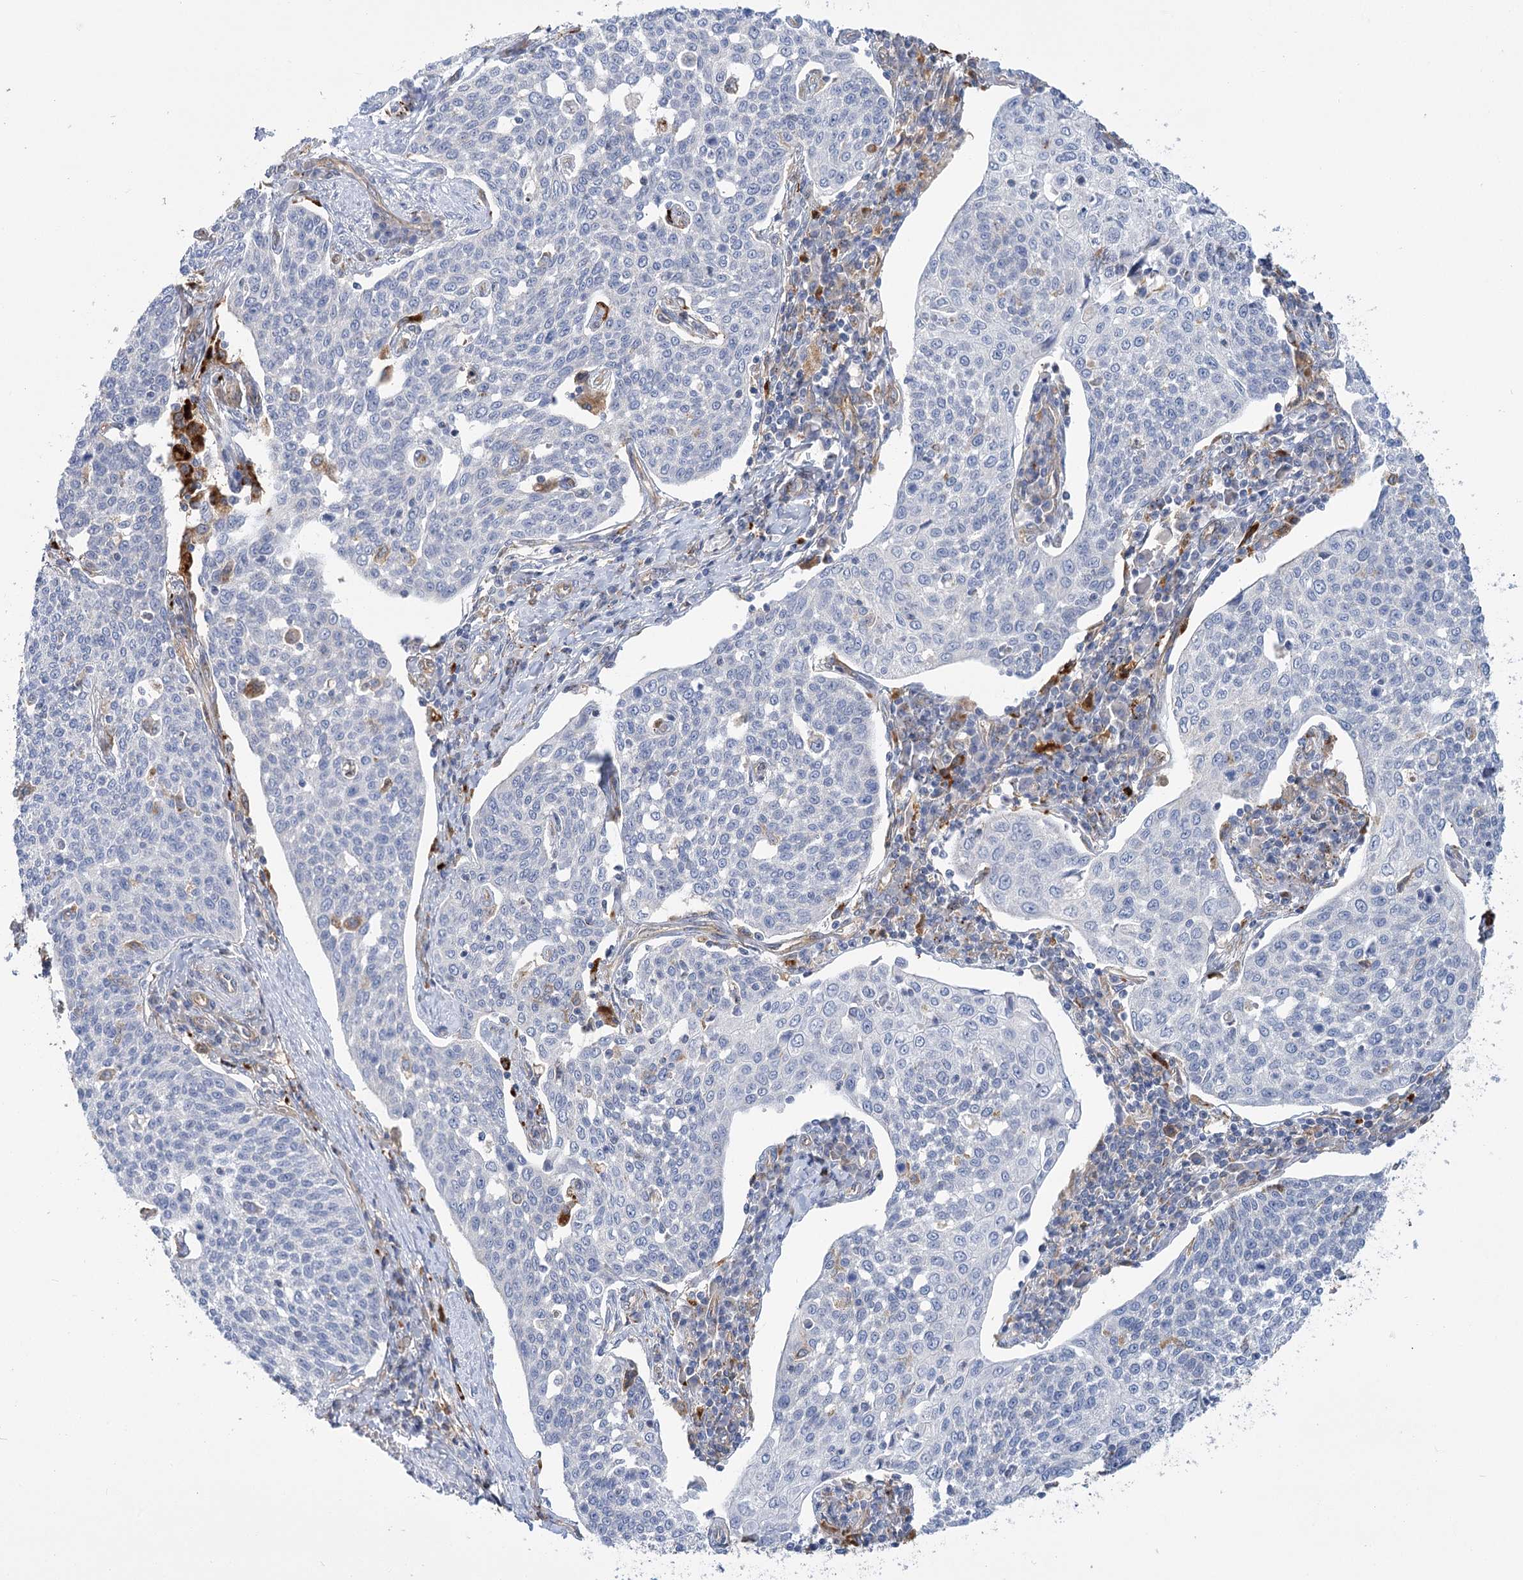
{"staining": {"intensity": "negative", "quantity": "none", "location": "none"}, "tissue": "cervical cancer", "cell_type": "Tumor cells", "image_type": "cancer", "snomed": [{"axis": "morphology", "description": "Squamous cell carcinoma, NOS"}, {"axis": "topography", "description": "Cervix"}], "caption": "Immunohistochemical staining of human cervical cancer demonstrates no significant expression in tumor cells.", "gene": "GUSB", "patient": {"sex": "female", "age": 34}}